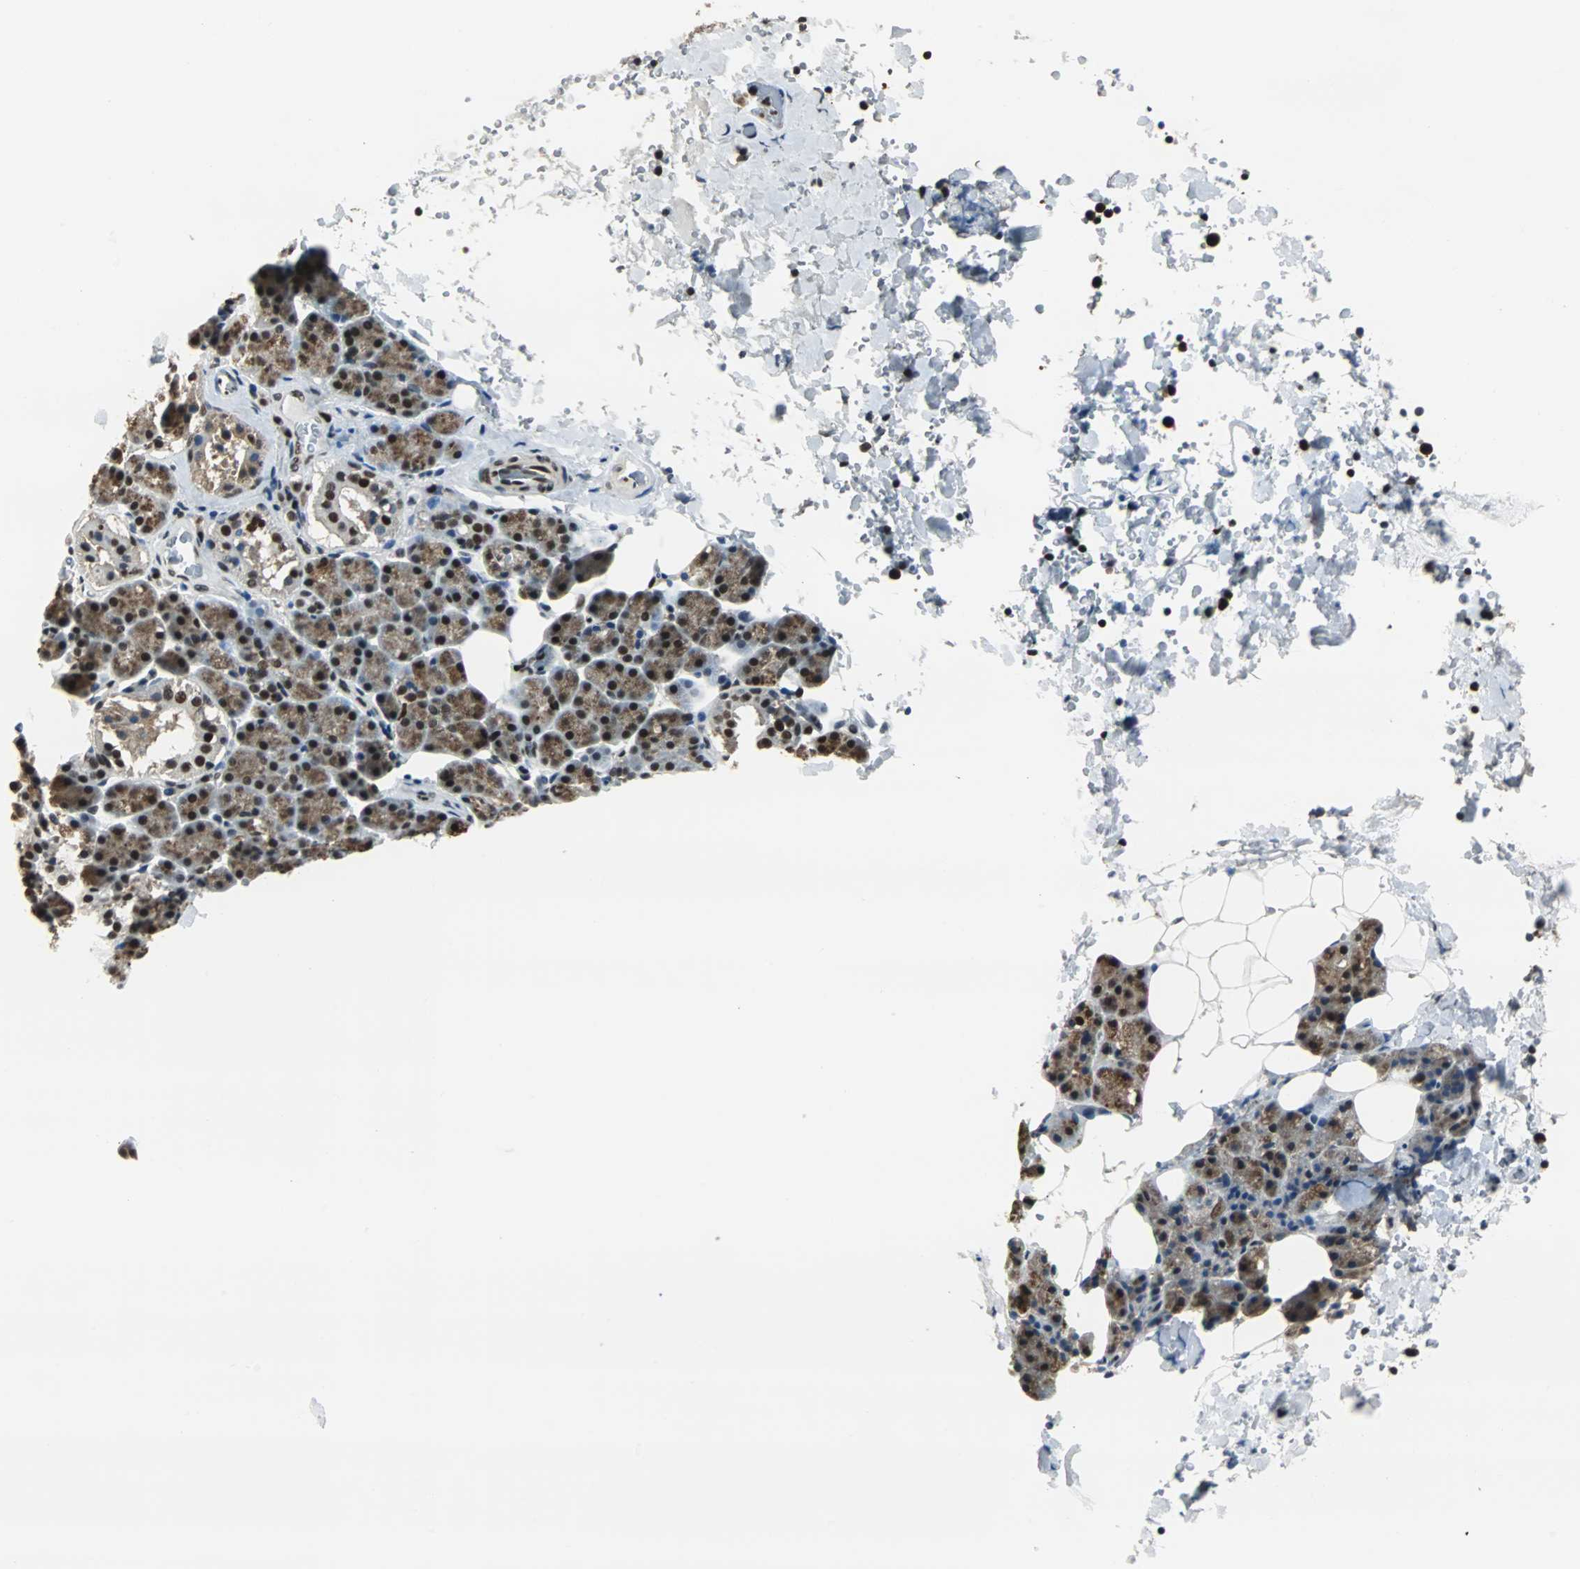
{"staining": {"intensity": "strong", "quantity": ">75%", "location": "cytoplasmic/membranous,nuclear"}, "tissue": "salivary gland", "cell_type": "Glandular cells", "image_type": "normal", "snomed": [{"axis": "morphology", "description": "Normal tissue, NOS"}, {"axis": "topography", "description": "Lymph node"}, {"axis": "topography", "description": "Salivary gland"}], "caption": "Protein staining exhibits strong cytoplasmic/membranous,nuclear expression in about >75% of glandular cells in normal salivary gland.", "gene": "XRCC4", "patient": {"sex": "male", "age": 8}}